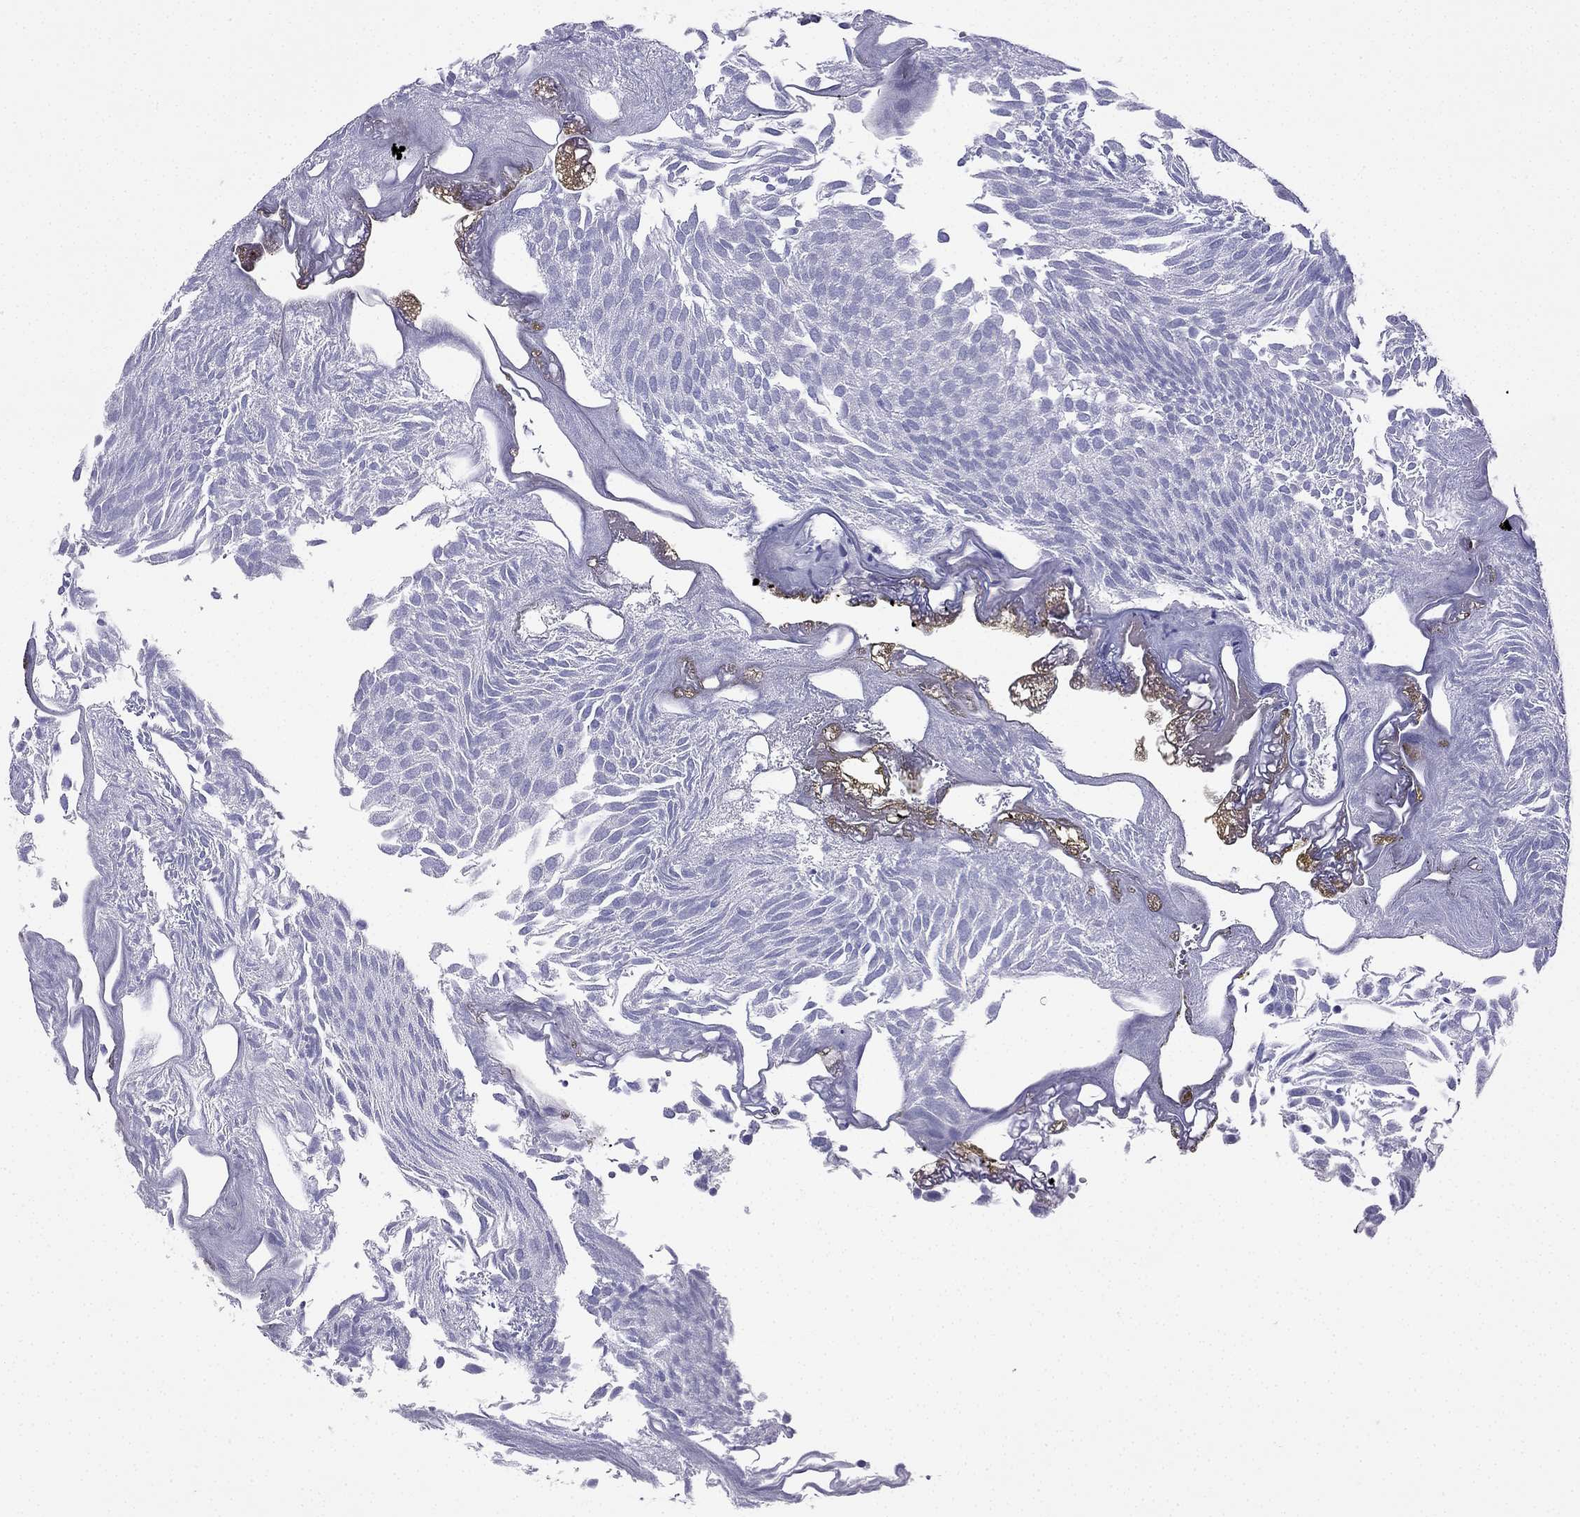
{"staining": {"intensity": "negative", "quantity": "none", "location": "none"}, "tissue": "urothelial cancer", "cell_type": "Tumor cells", "image_type": "cancer", "snomed": [{"axis": "morphology", "description": "Urothelial carcinoma, Low grade"}, {"axis": "topography", "description": "Urinary bladder"}], "caption": "This image is of urothelial cancer stained with IHC to label a protein in brown with the nuclei are counter-stained blue. There is no positivity in tumor cells. (DAB (3,3'-diaminobenzidine) IHC, high magnification).", "gene": "SLC18A2", "patient": {"sex": "male", "age": 52}}